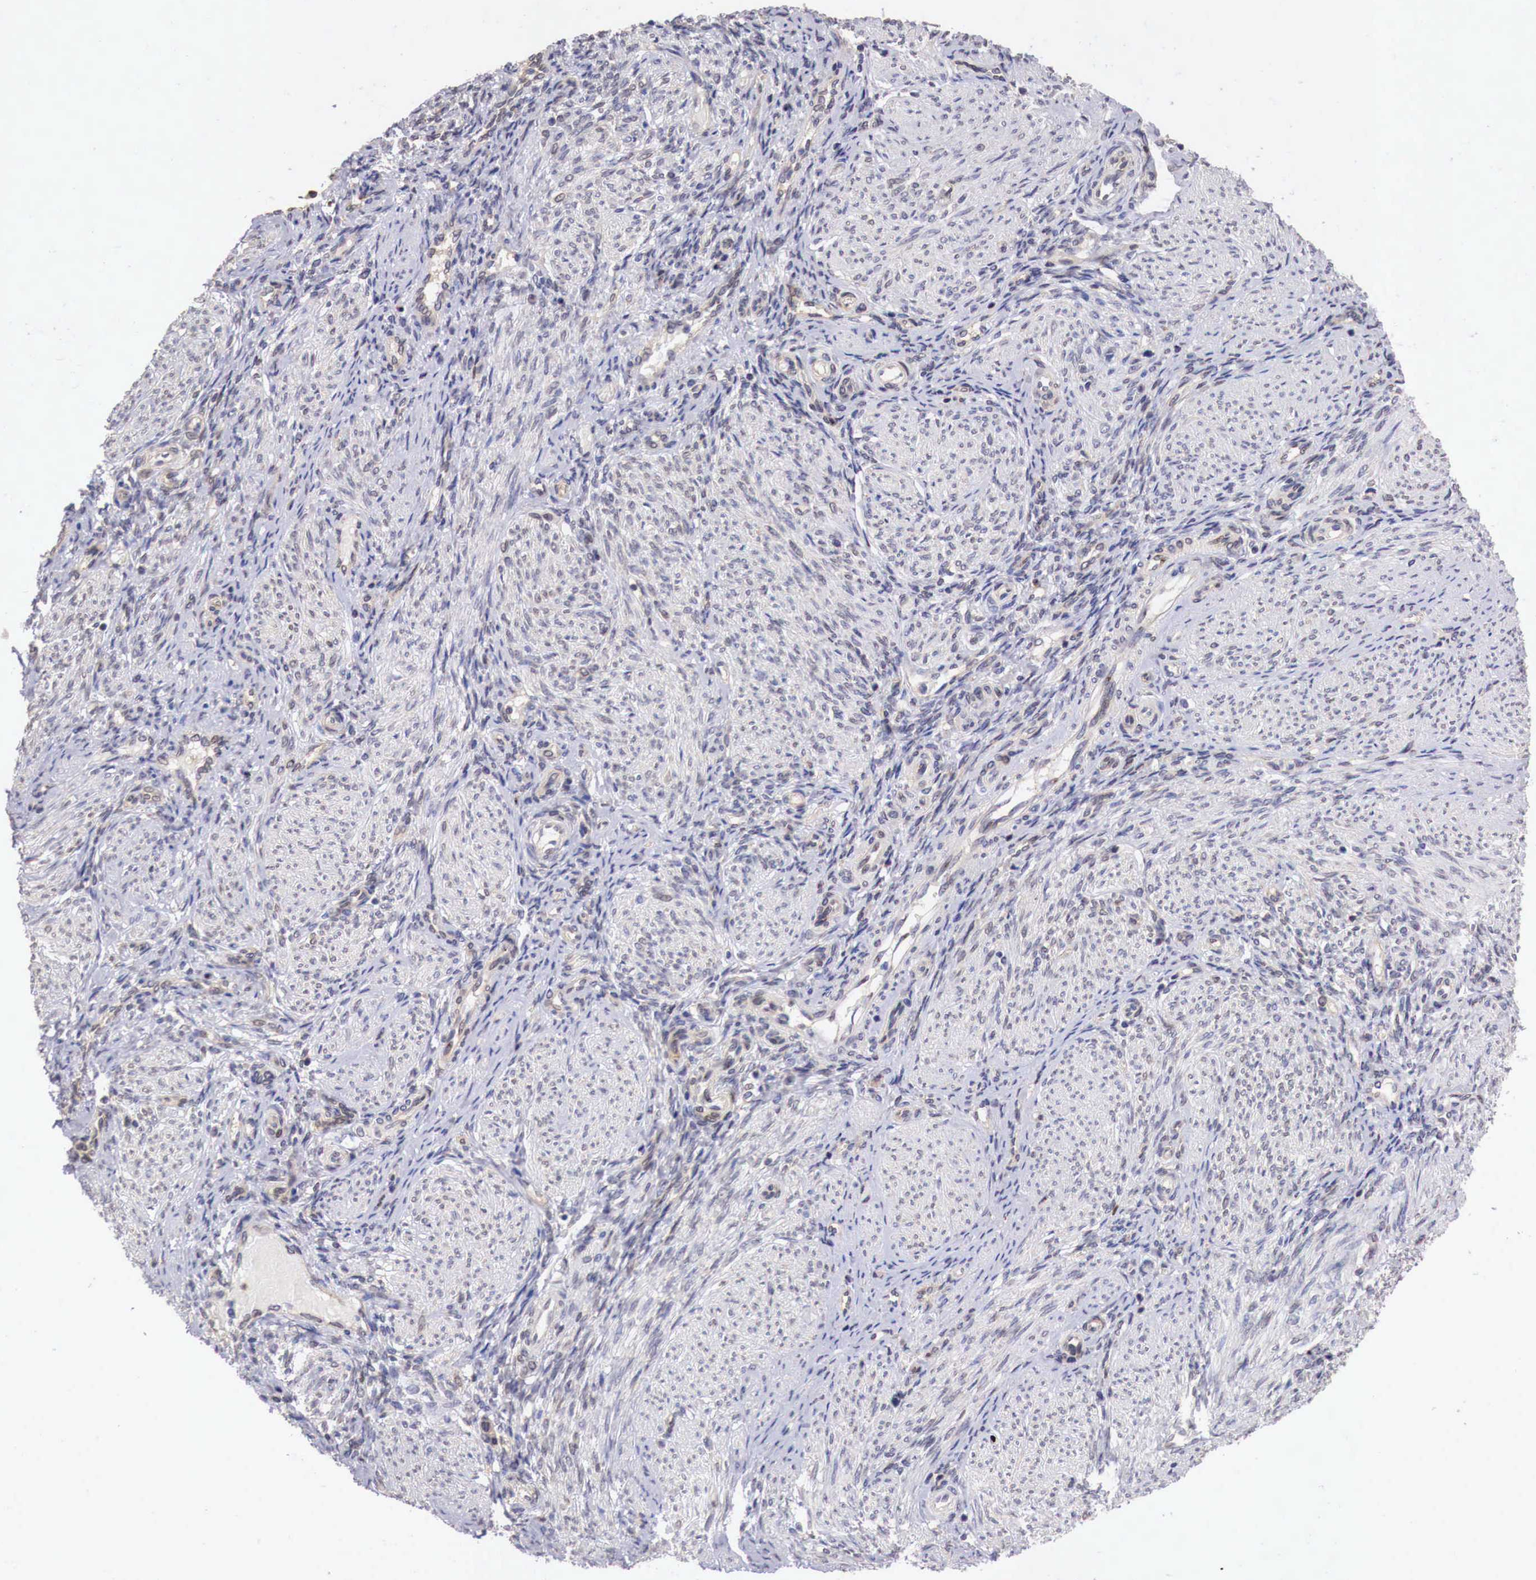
{"staining": {"intensity": "weak", "quantity": "25%-75%", "location": "cytoplasmic/membranous,nuclear"}, "tissue": "endometrium", "cell_type": "Cells in endometrial stroma", "image_type": "normal", "snomed": [{"axis": "morphology", "description": "Normal tissue, NOS"}, {"axis": "topography", "description": "Endometrium"}], "caption": "Brown immunohistochemical staining in unremarkable human endometrium displays weak cytoplasmic/membranous,nuclear expression in approximately 25%-75% of cells in endometrial stroma.", "gene": "PABIR2", "patient": {"sex": "female", "age": 36}}